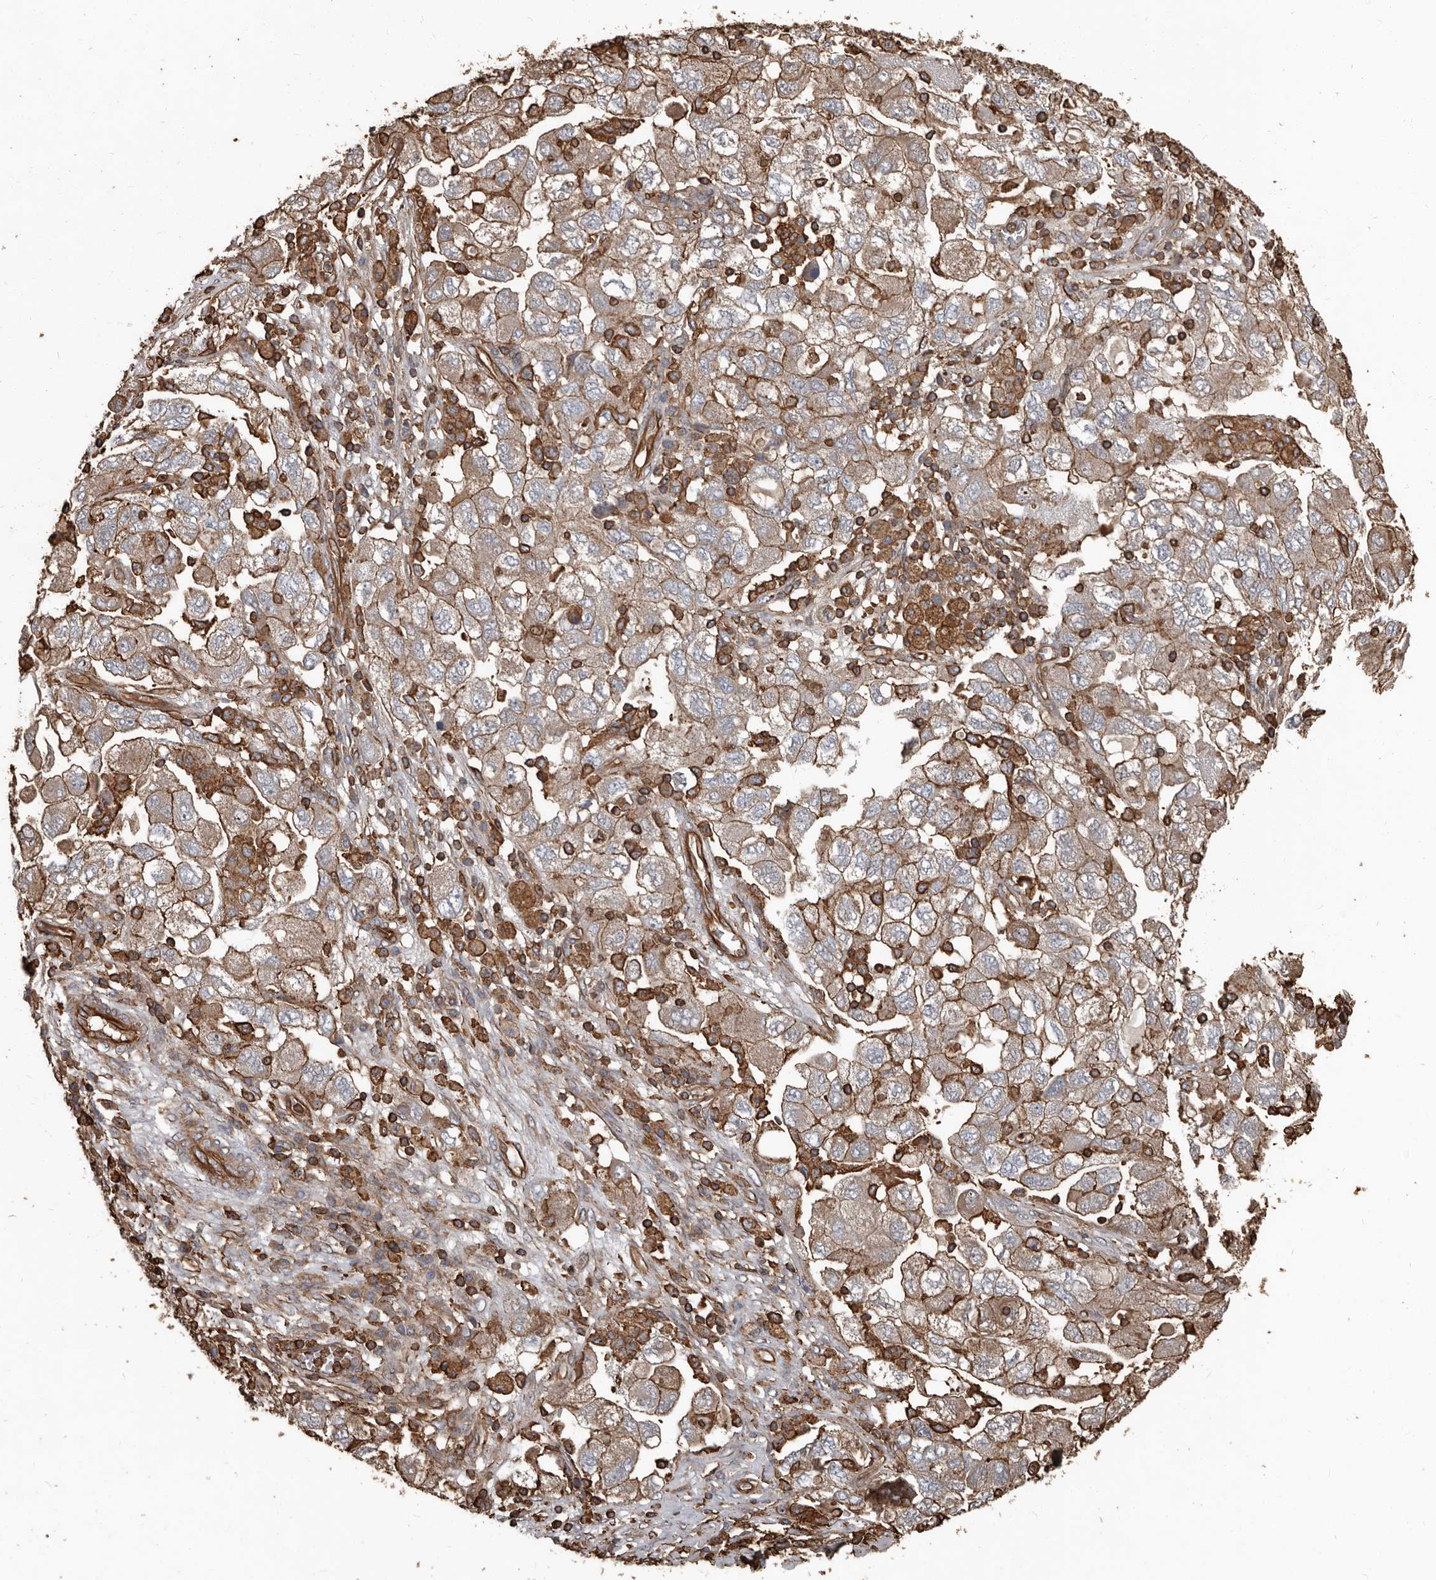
{"staining": {"intensity": "moderate", "quantity": ">75%", "location": "cytoplasmic/membranous"}, "tissue": "ovarian cancer", "cell_type": "Tumor cells", "image_type": "cancer", "snomed": [{"axis": "morphology", "description": "Carcinoma, NOS"}, {"axis": "morphology", "description": "Cystadenocarcinoma, serous, NOS"}, {"axis": "topography", "description": "Ovary"}], "caption": "Human ovarian cancer (serous cystadenocarcinoma) stained for a protein (brown) displays moderate cytoplasmic/membranous positive staining in approximately >75% of tumor cells.", "gene": "DENND6B", "patient": {"sex": "female", "age": 69}}